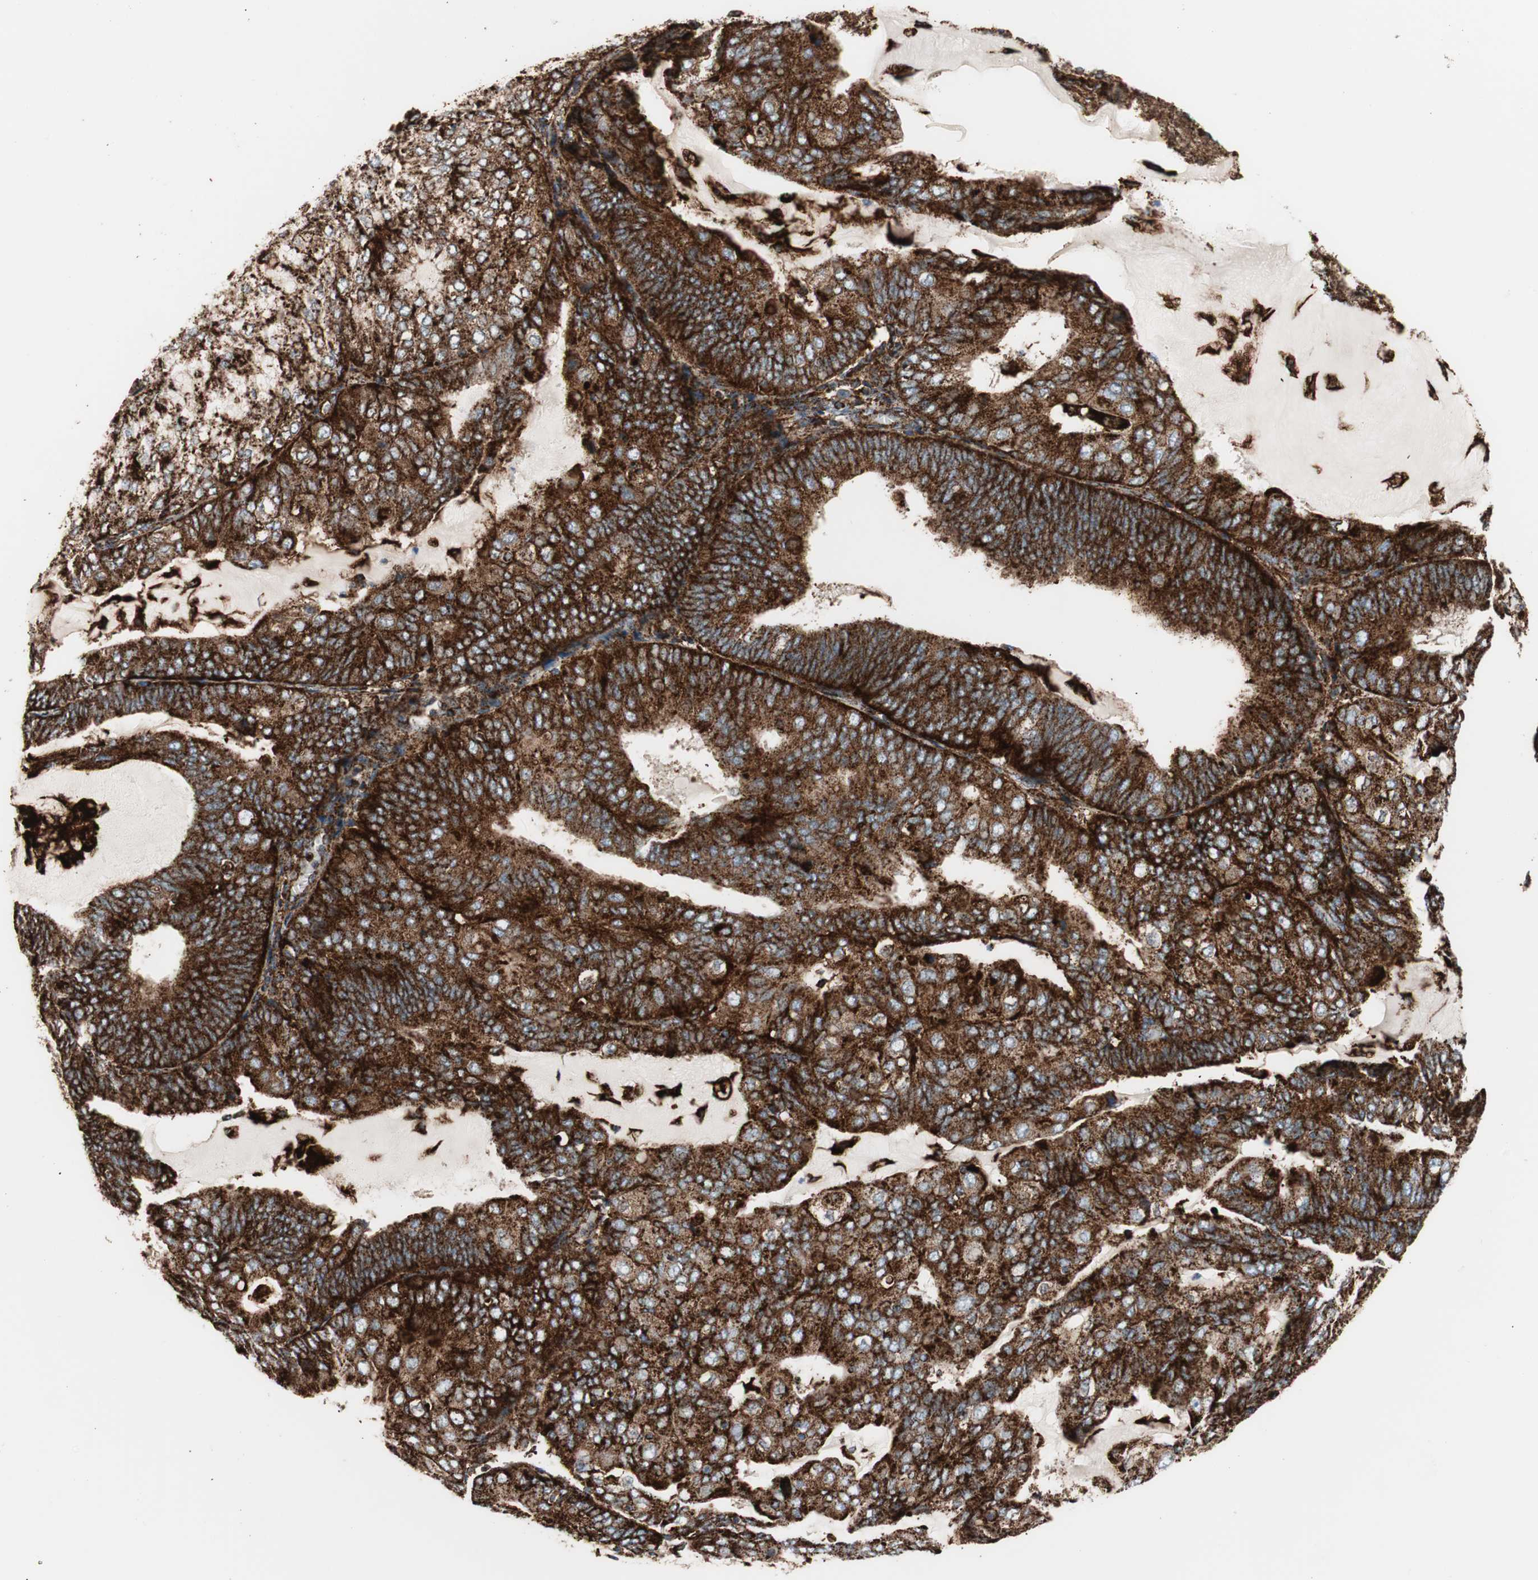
{"staining": {"intensity": "strong", "quantity": ">75%", "location": "cytoplasmic/membranous"}, "tissue": "endometrial cancer", "cell_type": "Tumor cells", "image_type": "cancer", "snomed": [{"axis": "morphology", "description": "Adenocarcinoma, NOS"}, {"axis": "topography", "description": "Endometrium"}], "caption": "Protein expression analysis of endometrial cancer (adenocarcinoma) shows strong cytoplasmic/membranous staining in about >75% of tumor cells.", "gene": "LAMP1", "patient": {"sex": "female", "age": 81}}